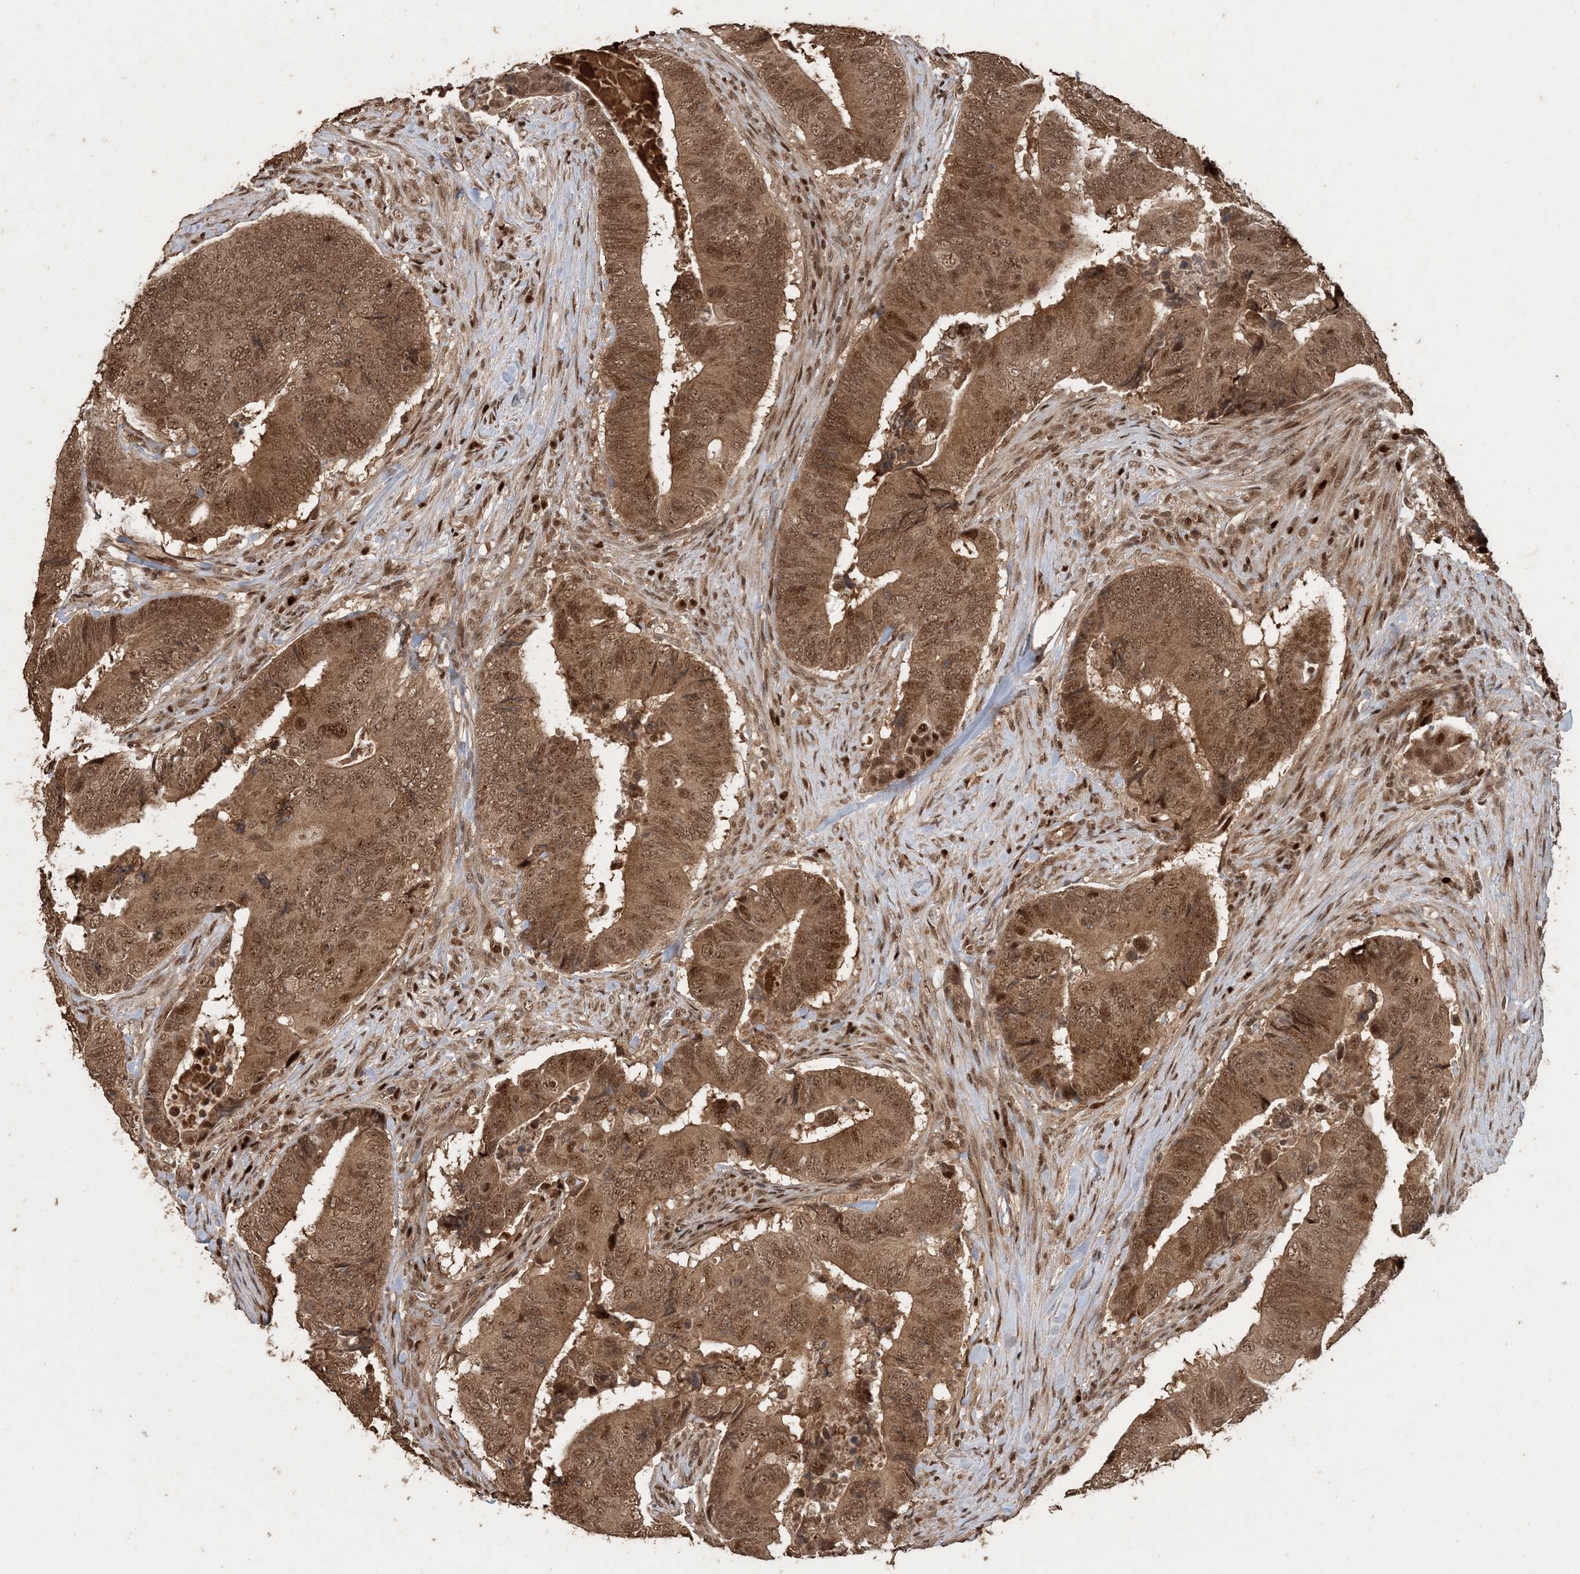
{"staining": {"intensity": "moderate", "quantity": ">75%", "location": "cytoplasmic/membranous,nuclear"}, "tissue": "colorectal cancer", "cell_type": "Tumor cells", "image_type": "cancer", "snomed": [{"axis": "morphology", "description": "Normal tissue, NOS"}, {"axis": "morphology", "description": "Adenocarcinoma, NOS"}, {"axis": "topography", "description": "Colon"}], "caption": "The photomicrograph demonstrates a brown stain indicating the presence of a protein in the cytoplasmic/membranous and nuclear of tumor cells in colorectal cancer (adenocarcinoma). The staining is performed using DAB brown chromogen to label protein expression. The nuclei are counter-stained blue using hematoxylin.", "gene": "ATP13A2", "patient": {"sex": "male", "age": 56}}